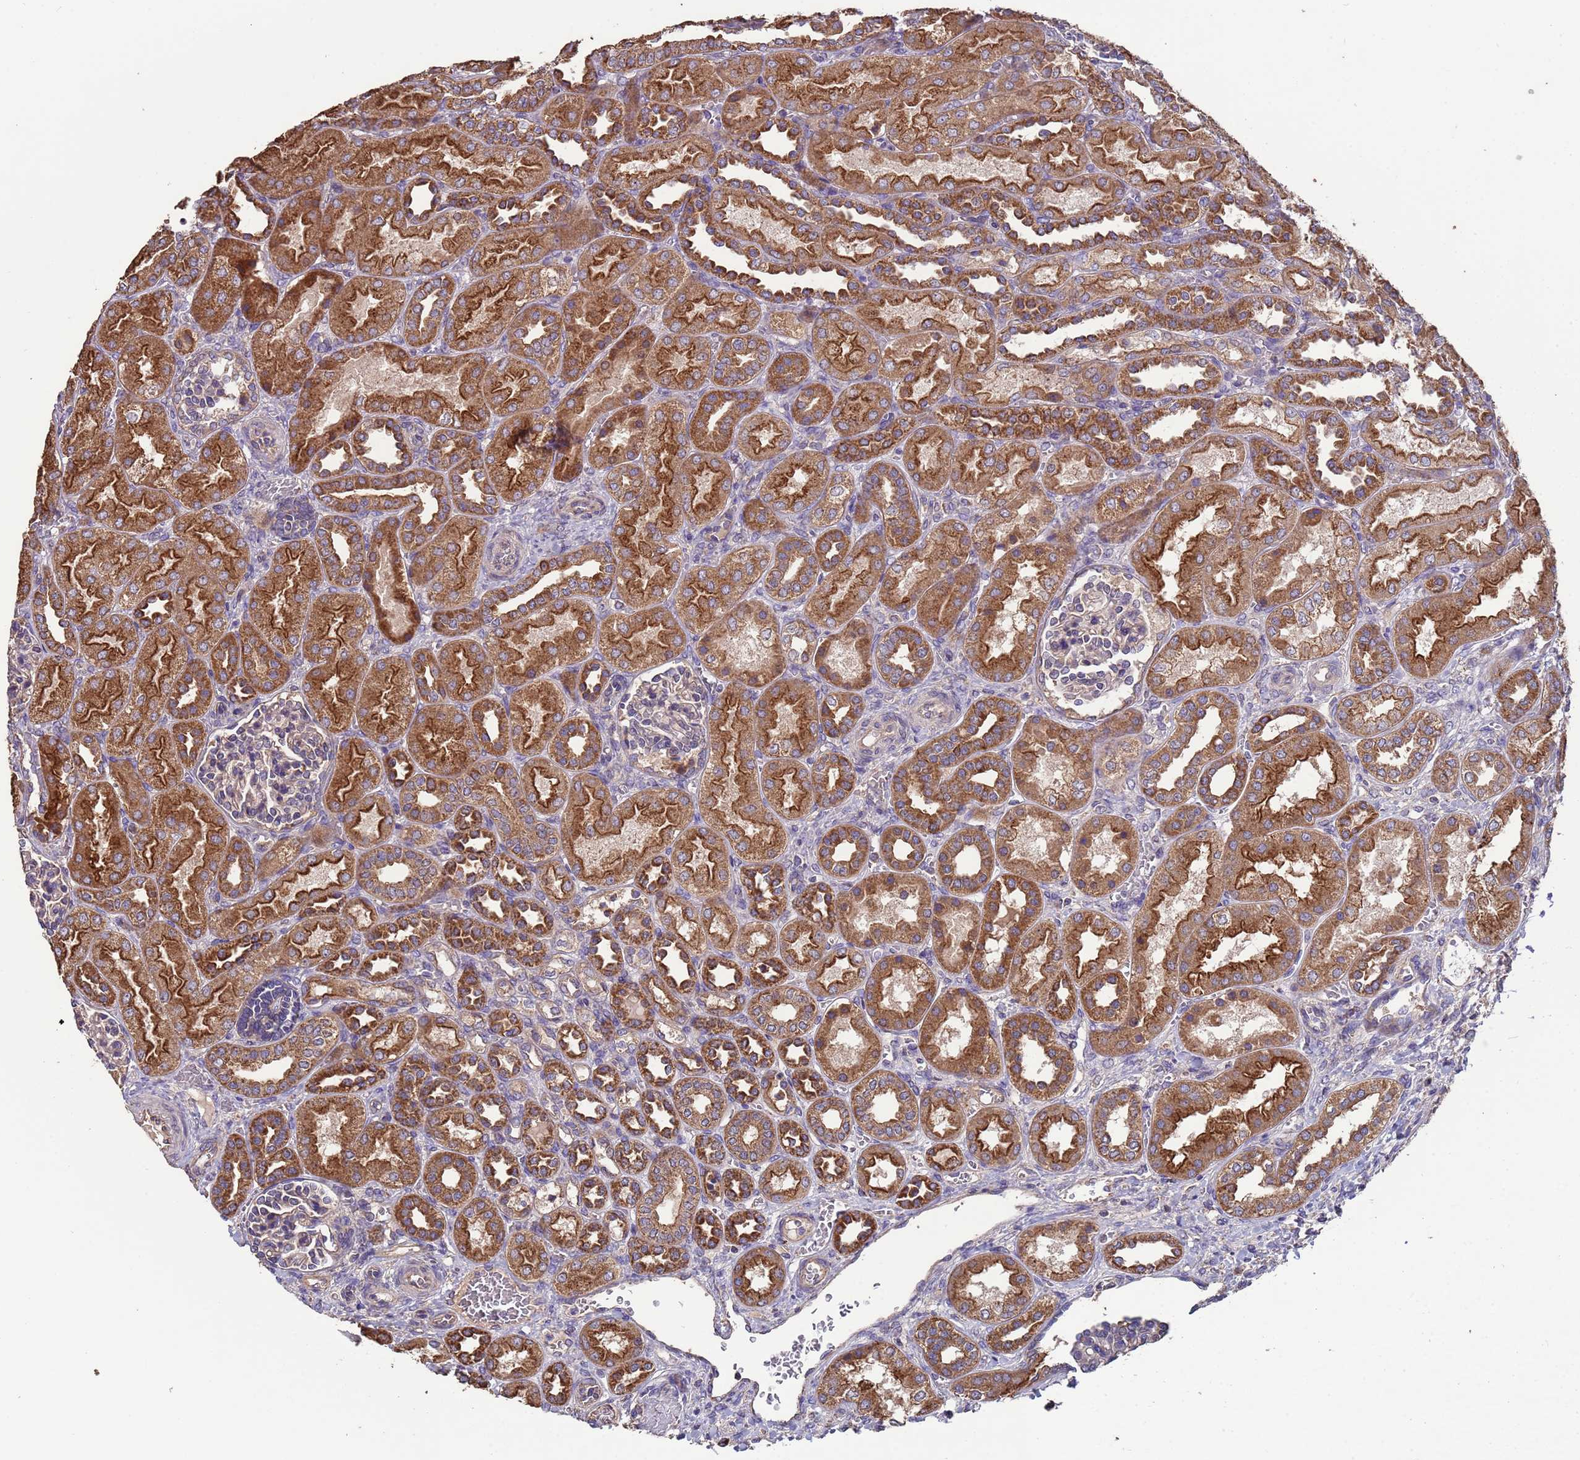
{"staining": {"intensity": "weak", "quantity": "25%-75%", "location": "cytoplasmic/membranous"}, "tissue": "kidney", "cell_type": "Cells in glomeruli", "image_type": "normal", "snomed": [{"axis": "morphology", "description": "Normal tissue, NOS"}, {"axis": "morphology", "description": "Neoplasm, malignant, NOS"}, {"axis": "topography", "description": "Kidney"}], "caption": "Kidney stained for a protein (brown) shows weak cytoplasmic/membranous positive expression in approximately 25%-75% of cells in glomeruli.", "gene": "EEF1AKMT1", "patient": {"sex": "female", "age": 1}}